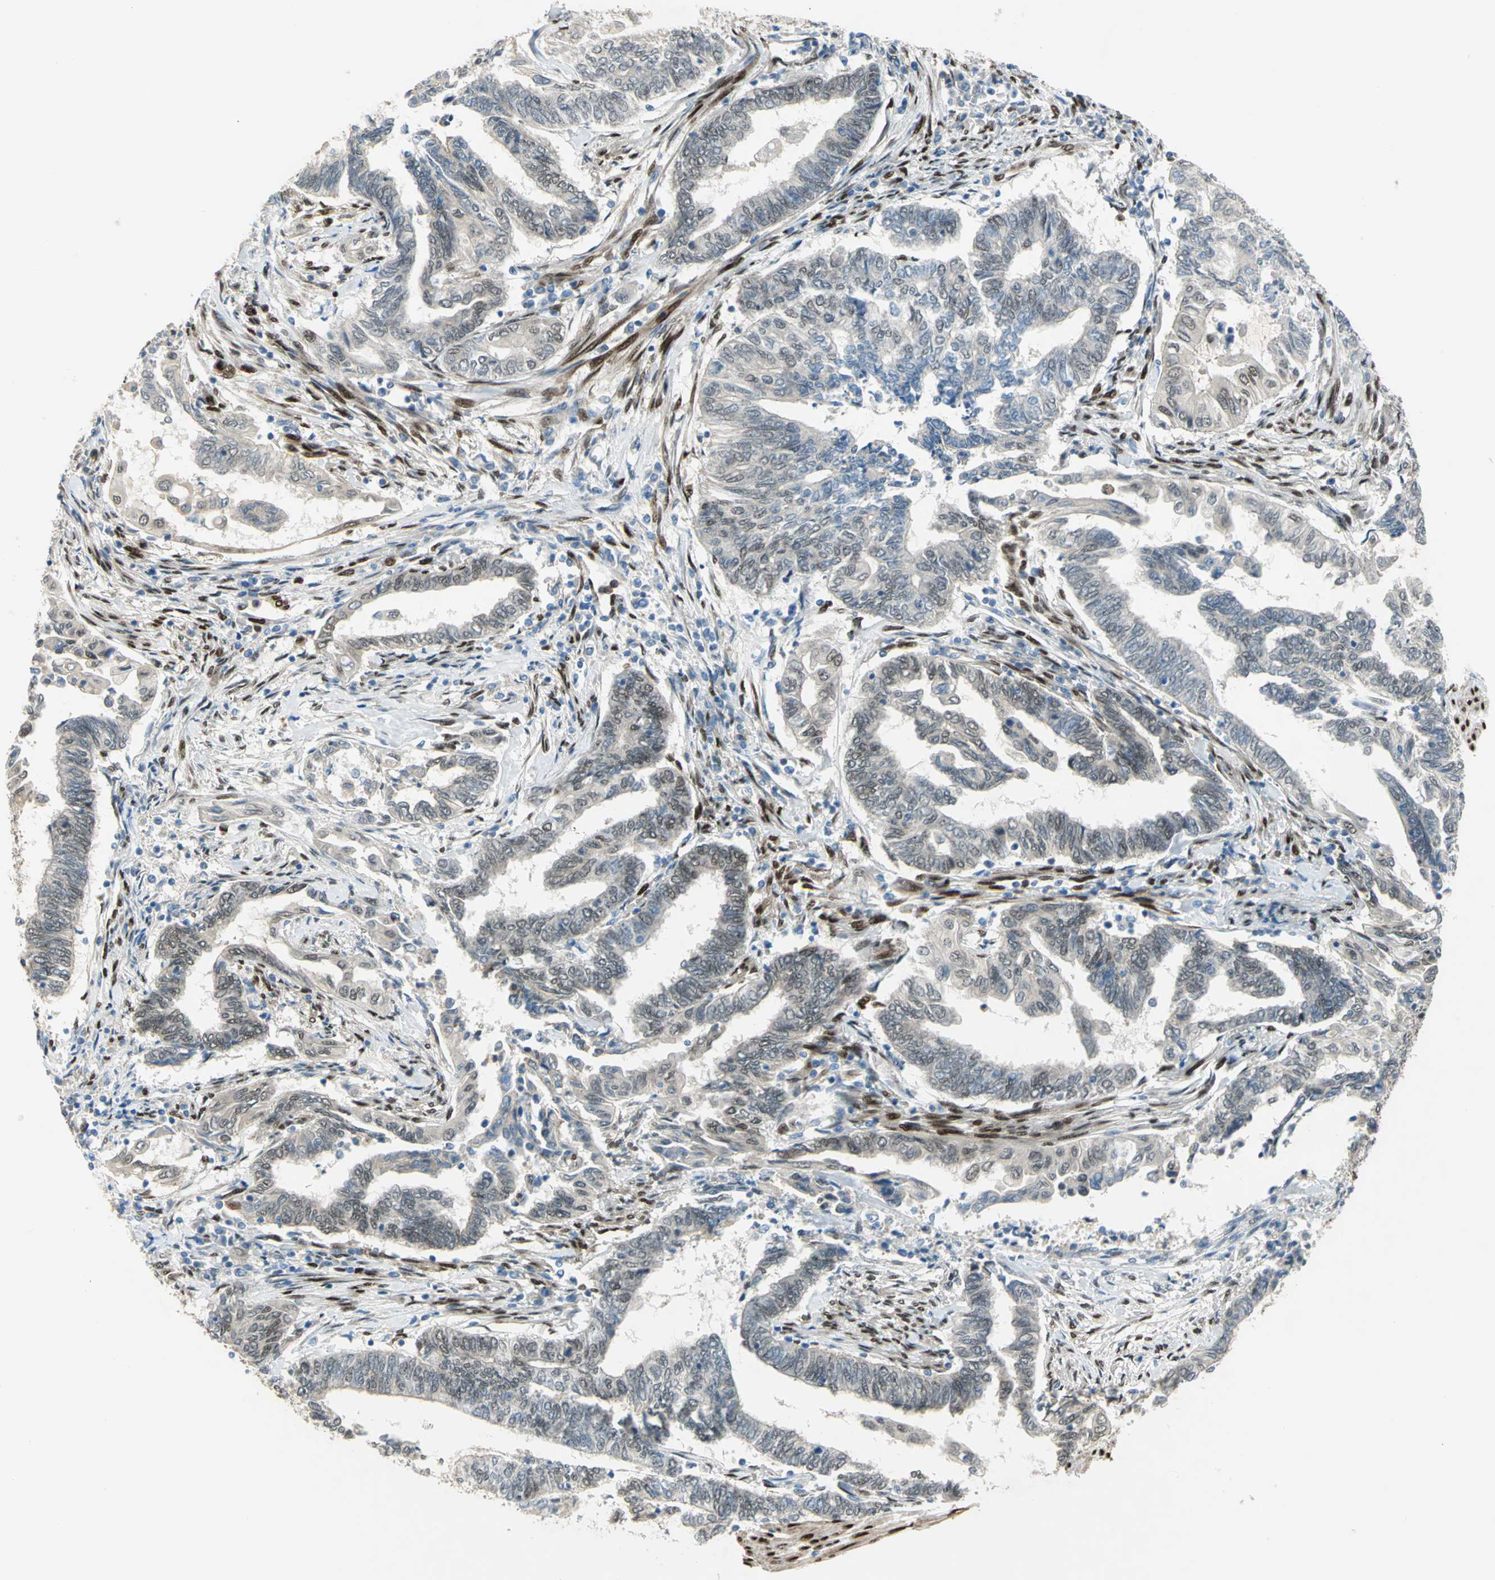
{"staining": {"intensity": "weak", "quantity": "<25%", "location": "cytoplasmic/membranous,nuclear"}, "tissue": "endometrial cancer", "cell_type": "Tumor cells", "image_type": "cancer", "snomed": [{"axis": "morphology", "description": "Adenocarcinoma, NOS"}, {"axis": "topography", "description": "Uterus"}, {"axis": "topography", "description": "Endometrium"}], "caption": "DAB (3,3'-diaminobenzidine) immunohistochemical staining of endometrial cancer reveals no significant staining in tumor cells.", "gene": "RBFOX2", "patient": {"sex": "female", "age": 70}}